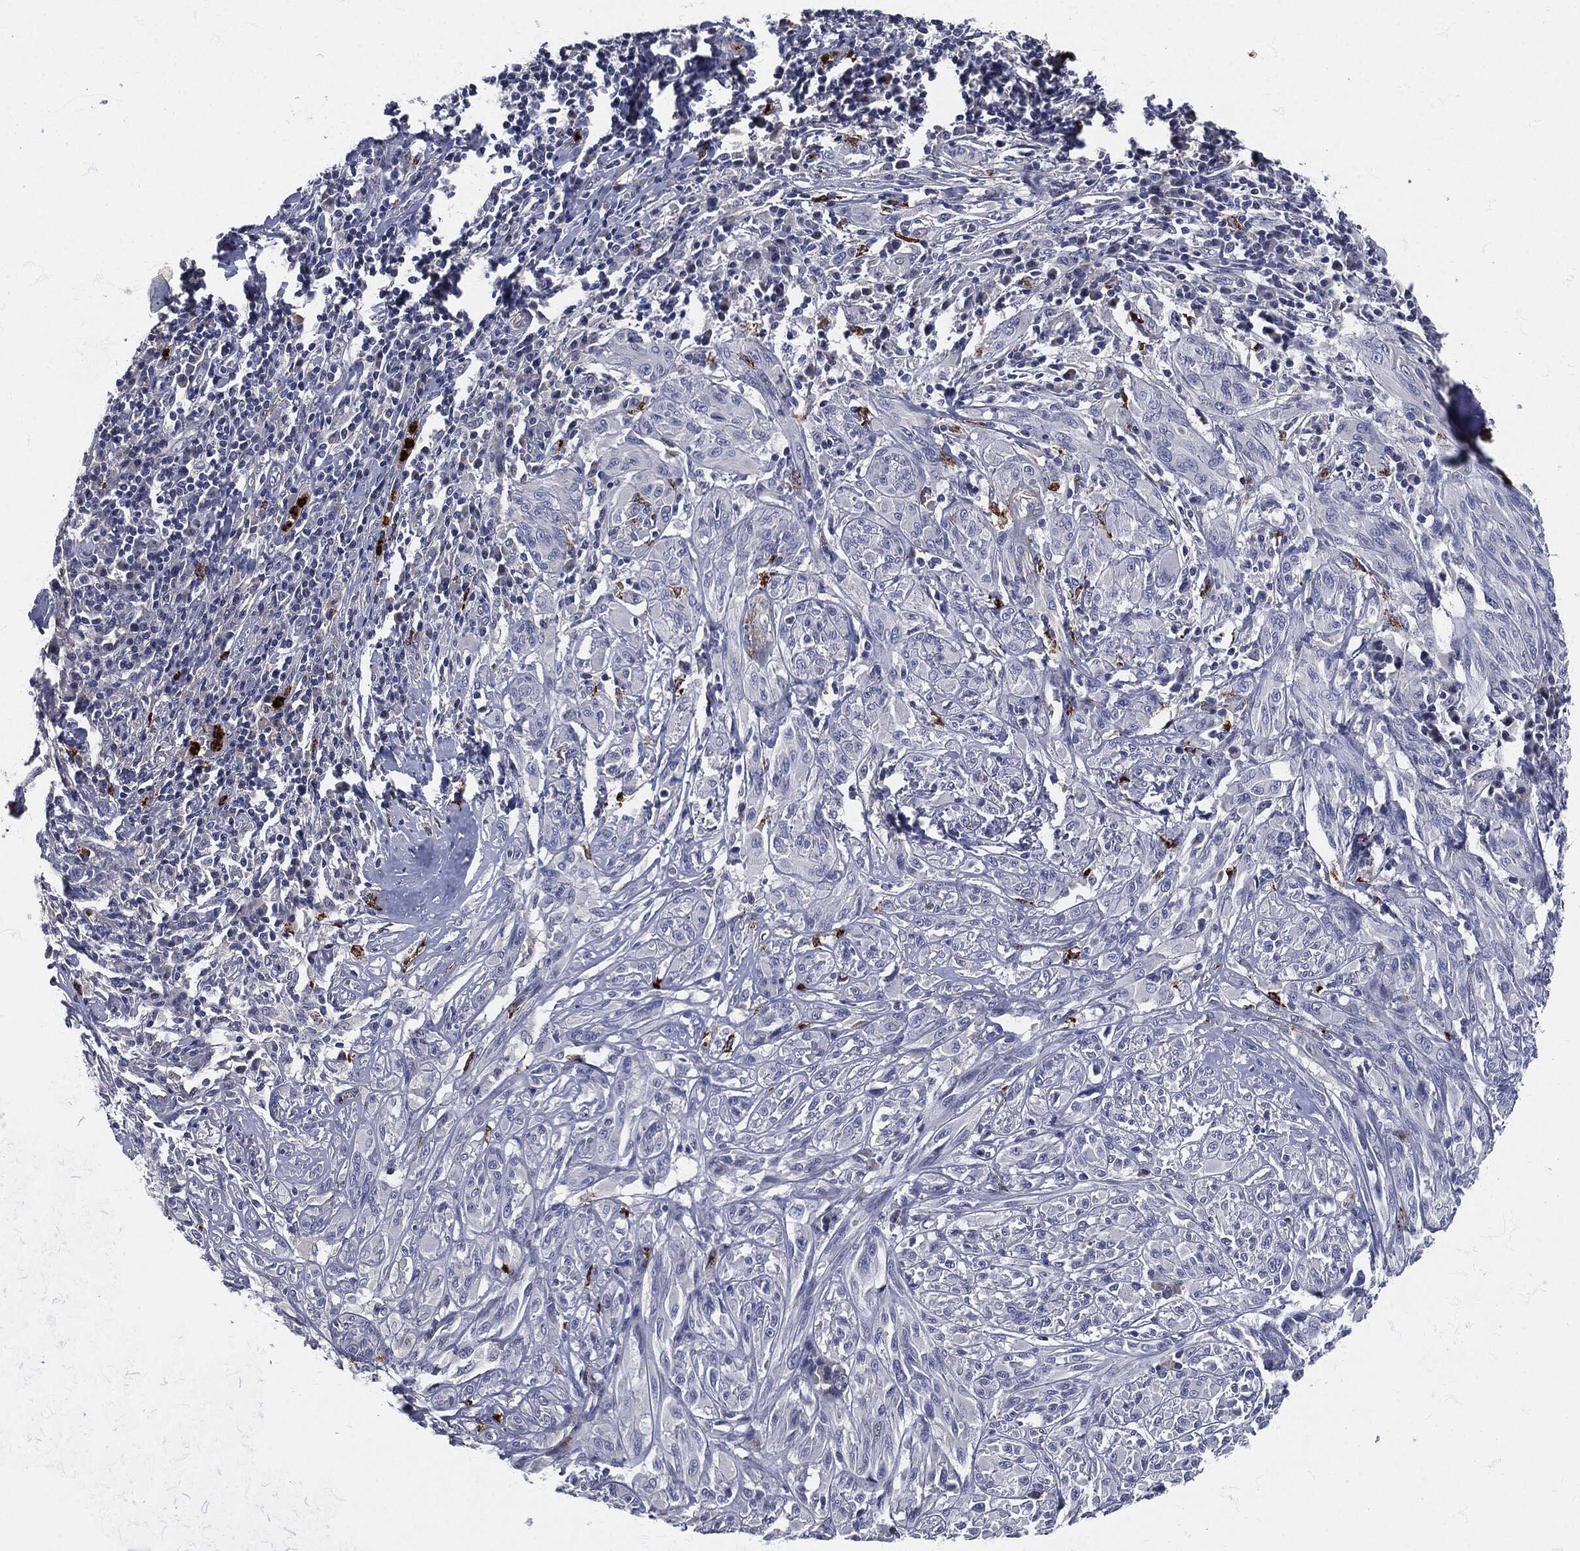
{"staining": {"intensity": "negative", "quantity": "none", "location": "none"}, "tissue": "melanoma", "cell_type": "Tumor cells", "image_type": "cancer", "snomed": [{"axis": "morphology", "description": "Malignant melanoma, NOS"}, {"axis": "topography", "description": "Skin"}], "caption": "The histopathology image displays no staining of tumor cells in melanoma. The staining was performed using DAB to visualize the protein expression in brown, while the nuclei were stained in blue with hematoxylin (Magnification: 20x).", "gene": "MPO", "patient": {"sex": "female", "age": 91}}